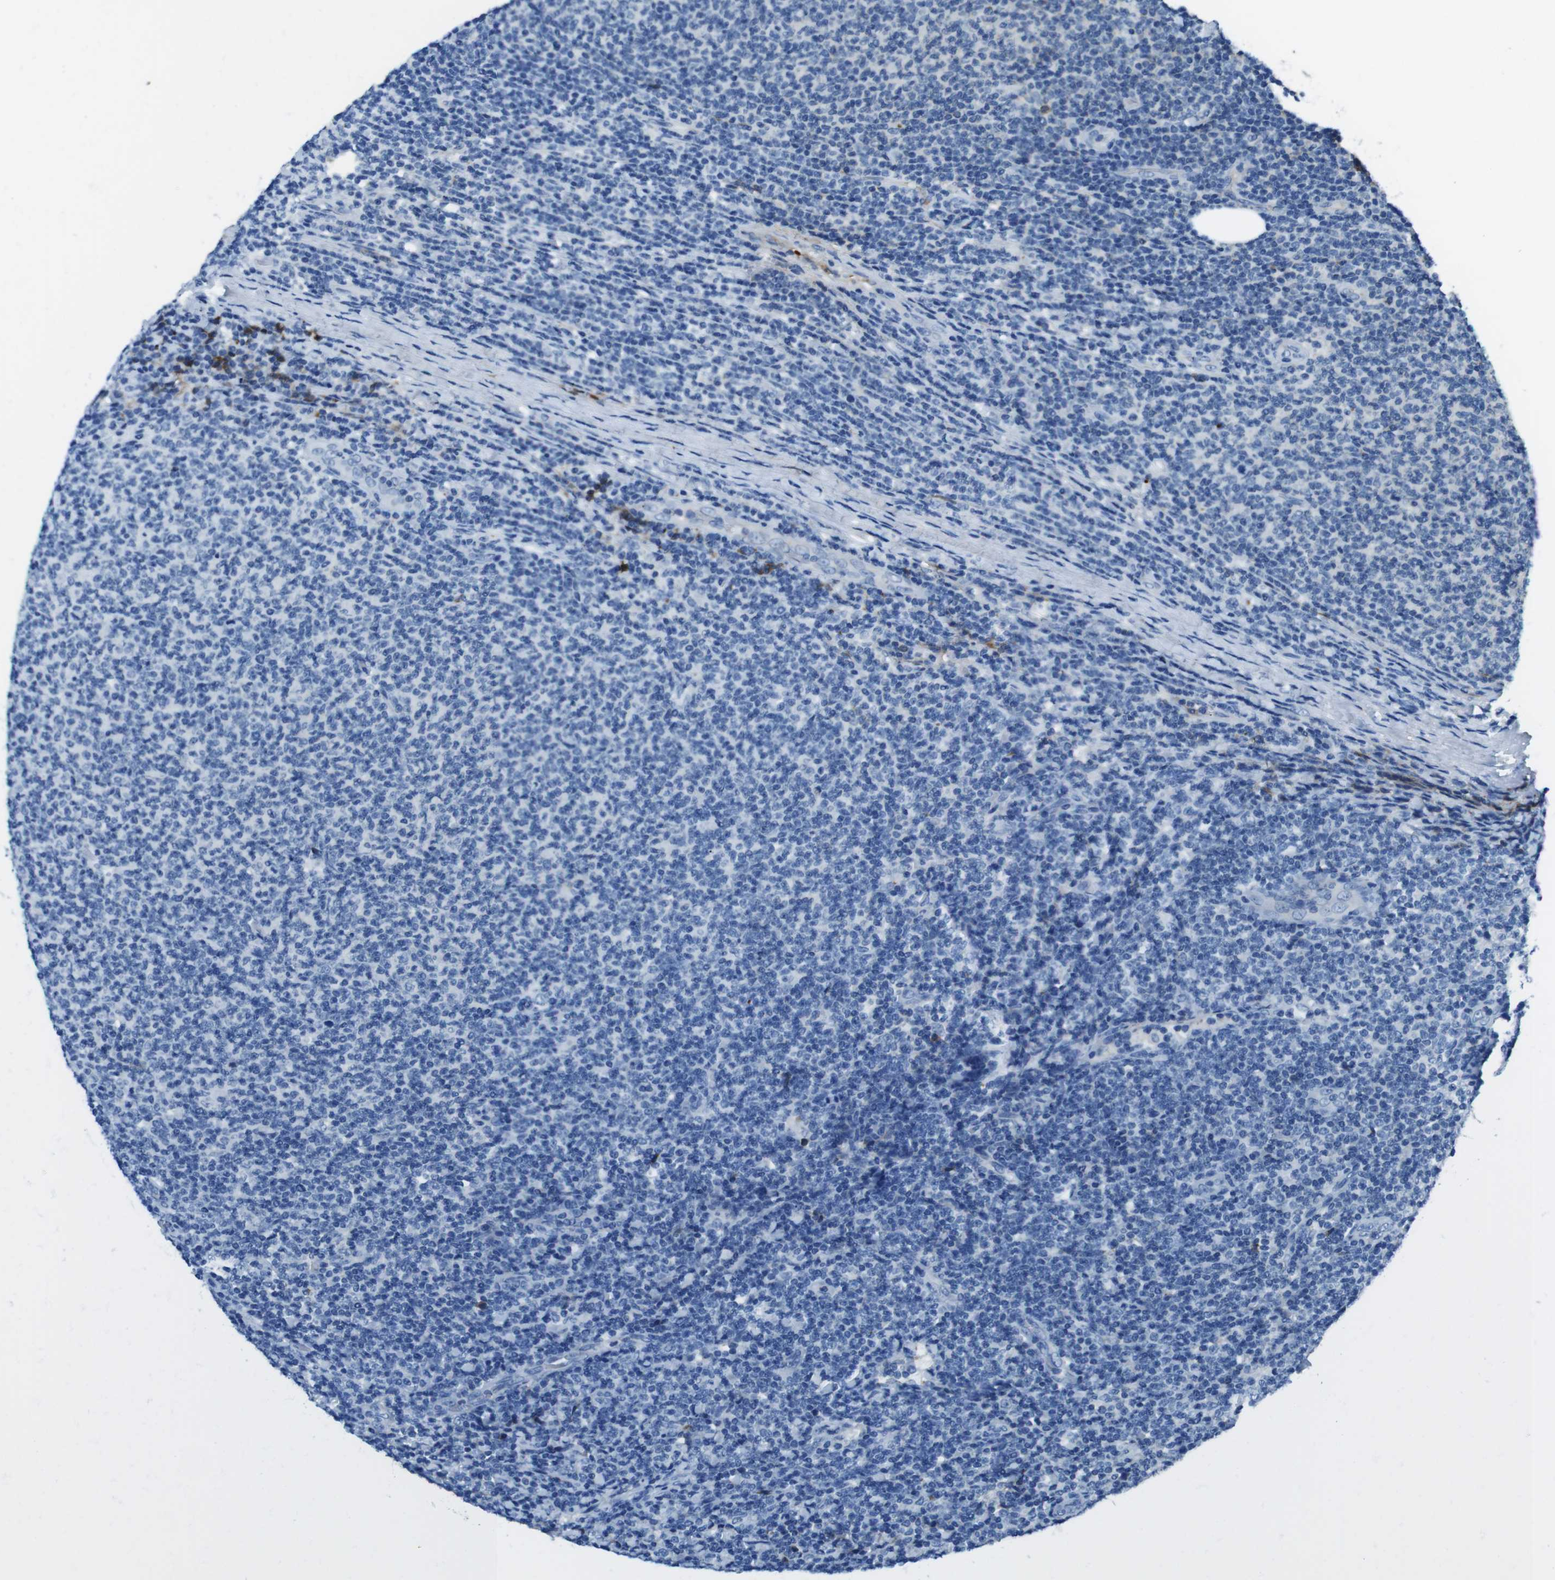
{"staining": {"intensity": "negative", "quantity": "none", "location": "none"}, "tissue": "lymphoma", "cell_type": "Tumor cells", "image_type": "cancer", "snomed": [{"axis": "morphology", "description": "Malignant lymphoma, non-Hodgkin's type, Low grade"}, {"axis": "topography", "description": "Lymph node"}], "caption": "This is an immunohistochemistry (IHC) micrograph of human low-grade malignant lymphoma, non-Hodgkin's type. There is no staining in tumor cells.", "gene": "TMPRSS15", "patient": {"sex": "male", "age": 66}}